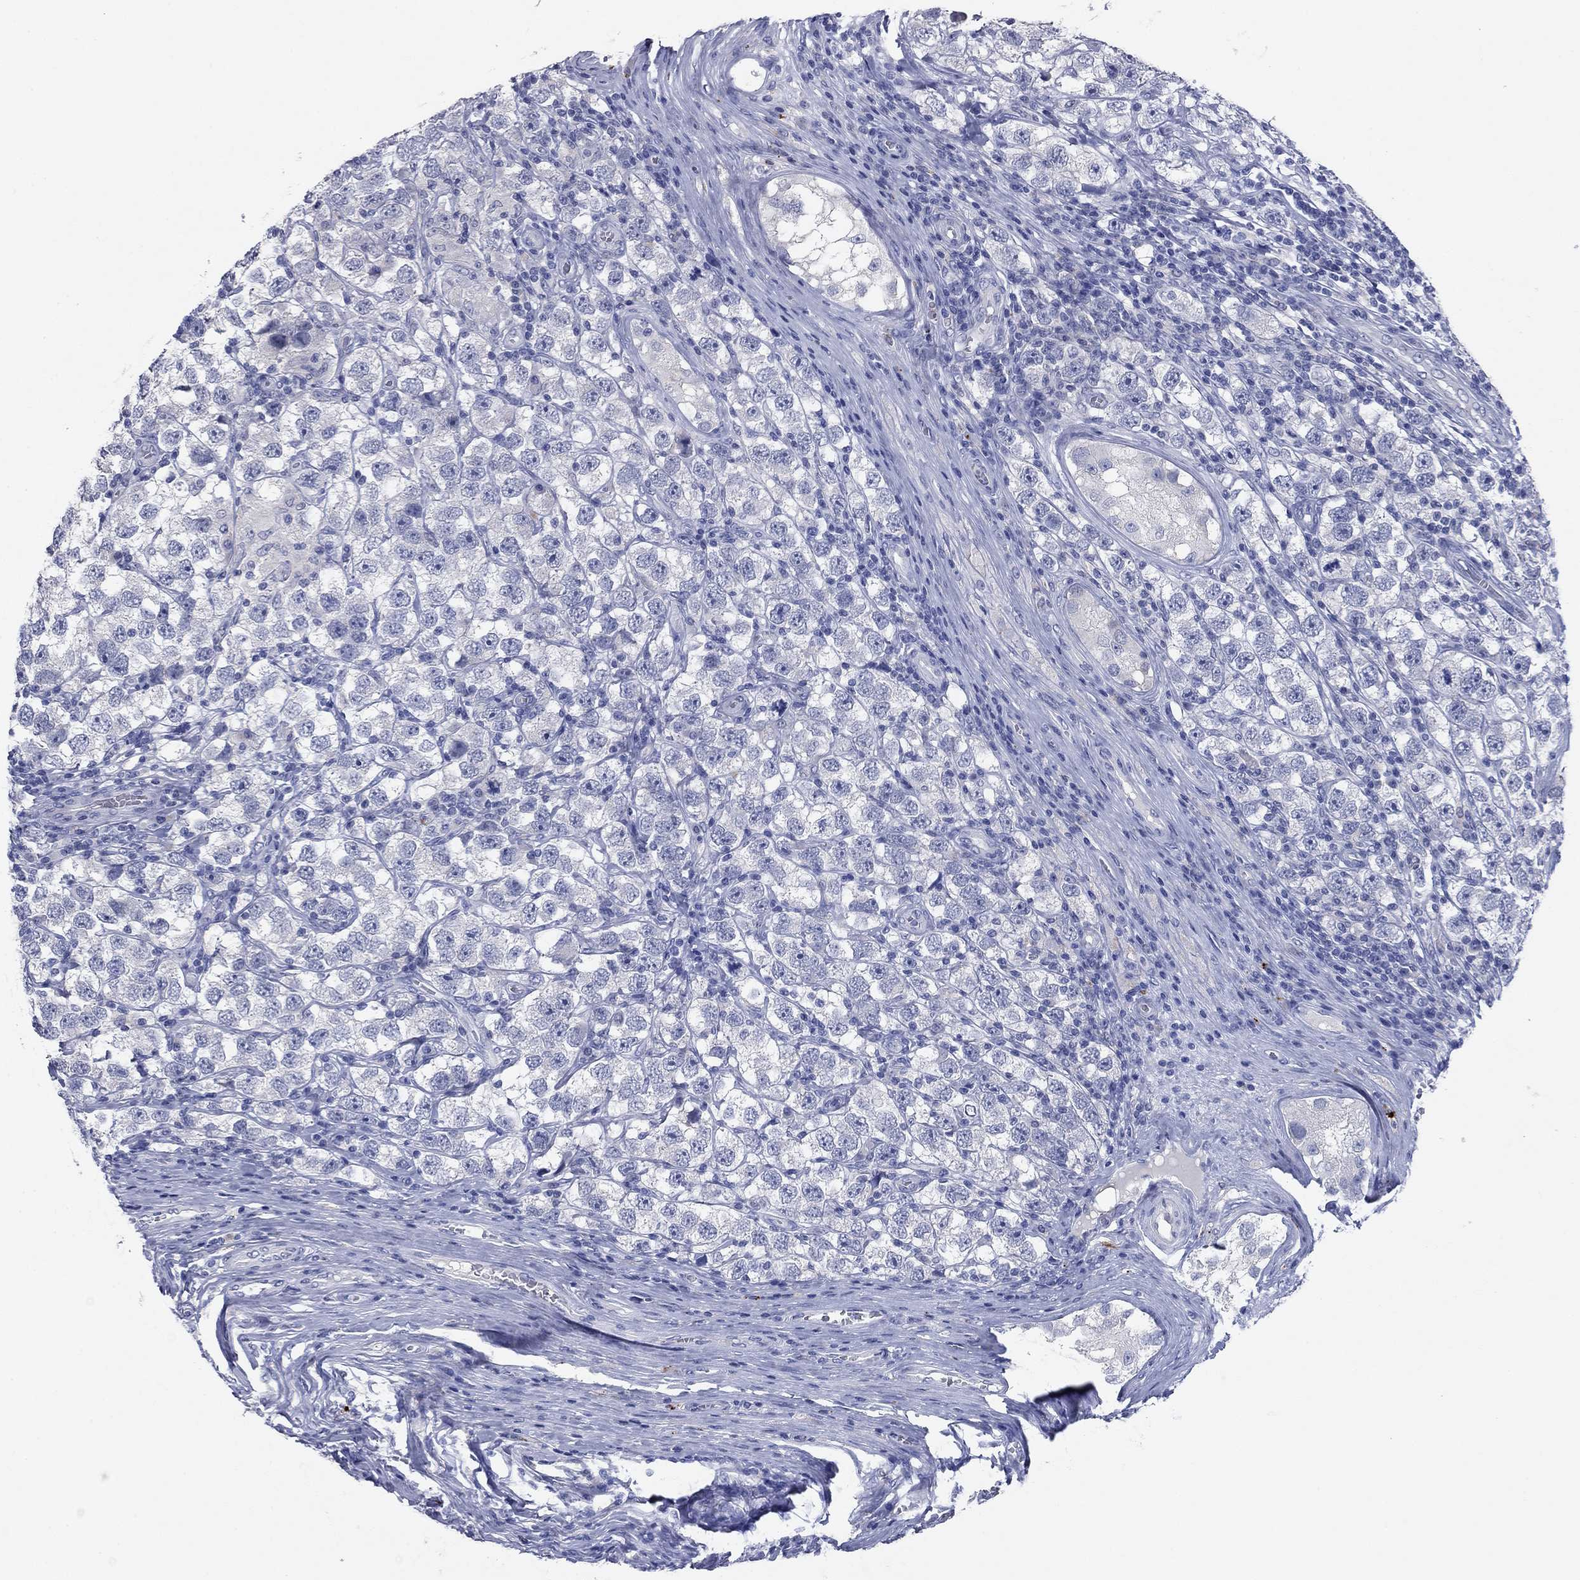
{"staining": {"intensity": "negative", "quantity": "none", "location": "none"}, "tissue": "testis cancer", "cell_type": "Tumor cells", "image_type": "cancer", "snomed": [{"axis": "morphology", "description": "Seminoma, NOS"}, {"axis": "topography", "description": "Testis"}], "caption": "This micrograph is of testis cancer (seminoma) stained with IHC to label a protein in brown with the nuclei are counter-stained blue. There is no expression in tumor cells.", "gene": "CNTNAP4", "patient": {"sex": "male", "age": 26}}